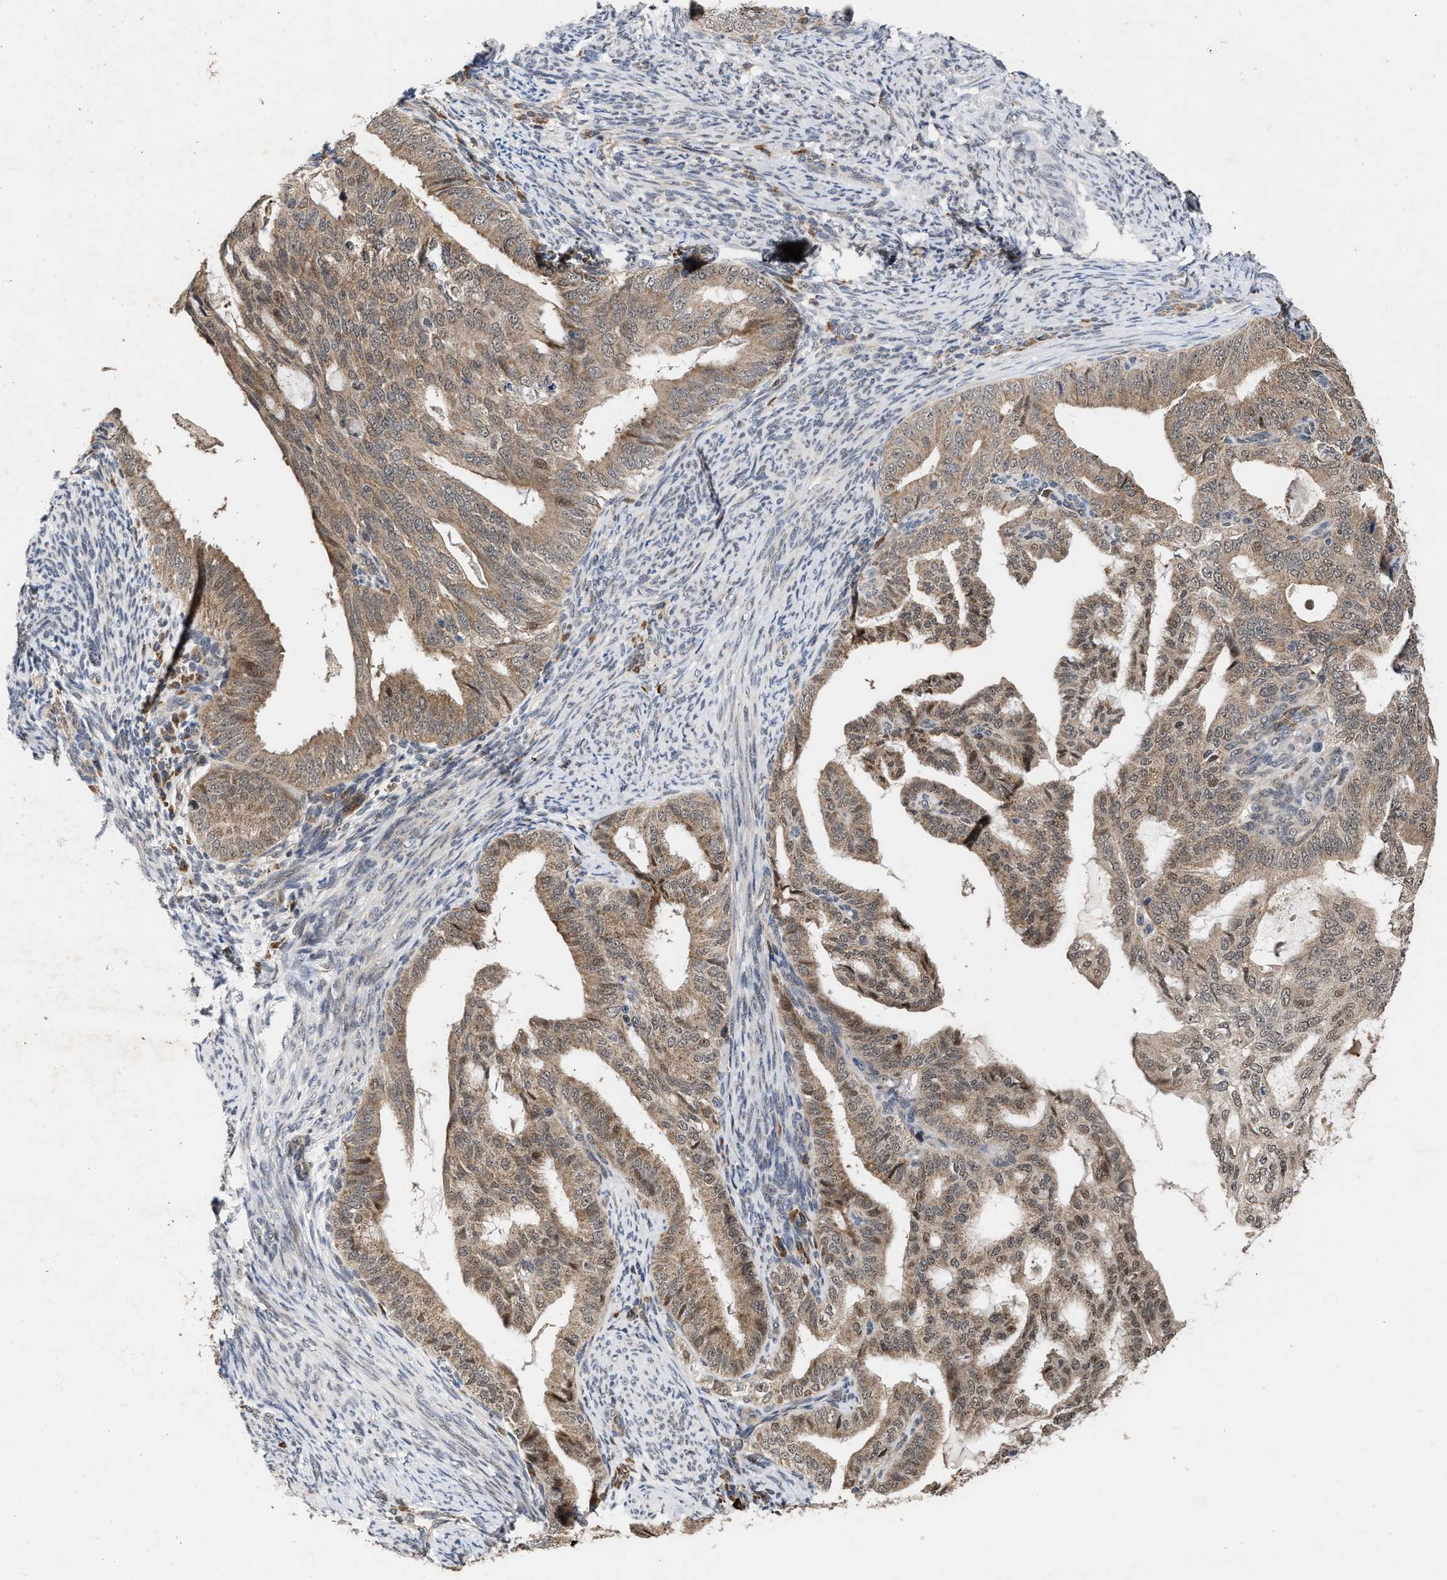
{"staining": {"intensity": "moderate", "quantity": ">75%", "location": "cytoplasmic/membranous"}, "tissue": "endometrial cancer", "cell_type": "Tumor cells", "image_type": "cancer", "snomed": [{"axis": "morphology", "description": "Adenocarcinoma, NOS"}, {"axis": "topography", "description": "Endometrium"}], "caption": "Endometrial adenocarcinoma stained for a protein demonstrates moderate cytoplasmic/membranous positivity in tumor cells. Ihc stains the protein in brown and the nuclei are stained blue.", "gene": "MKNK2", "patient": {"sex": "female", "age": 58}}